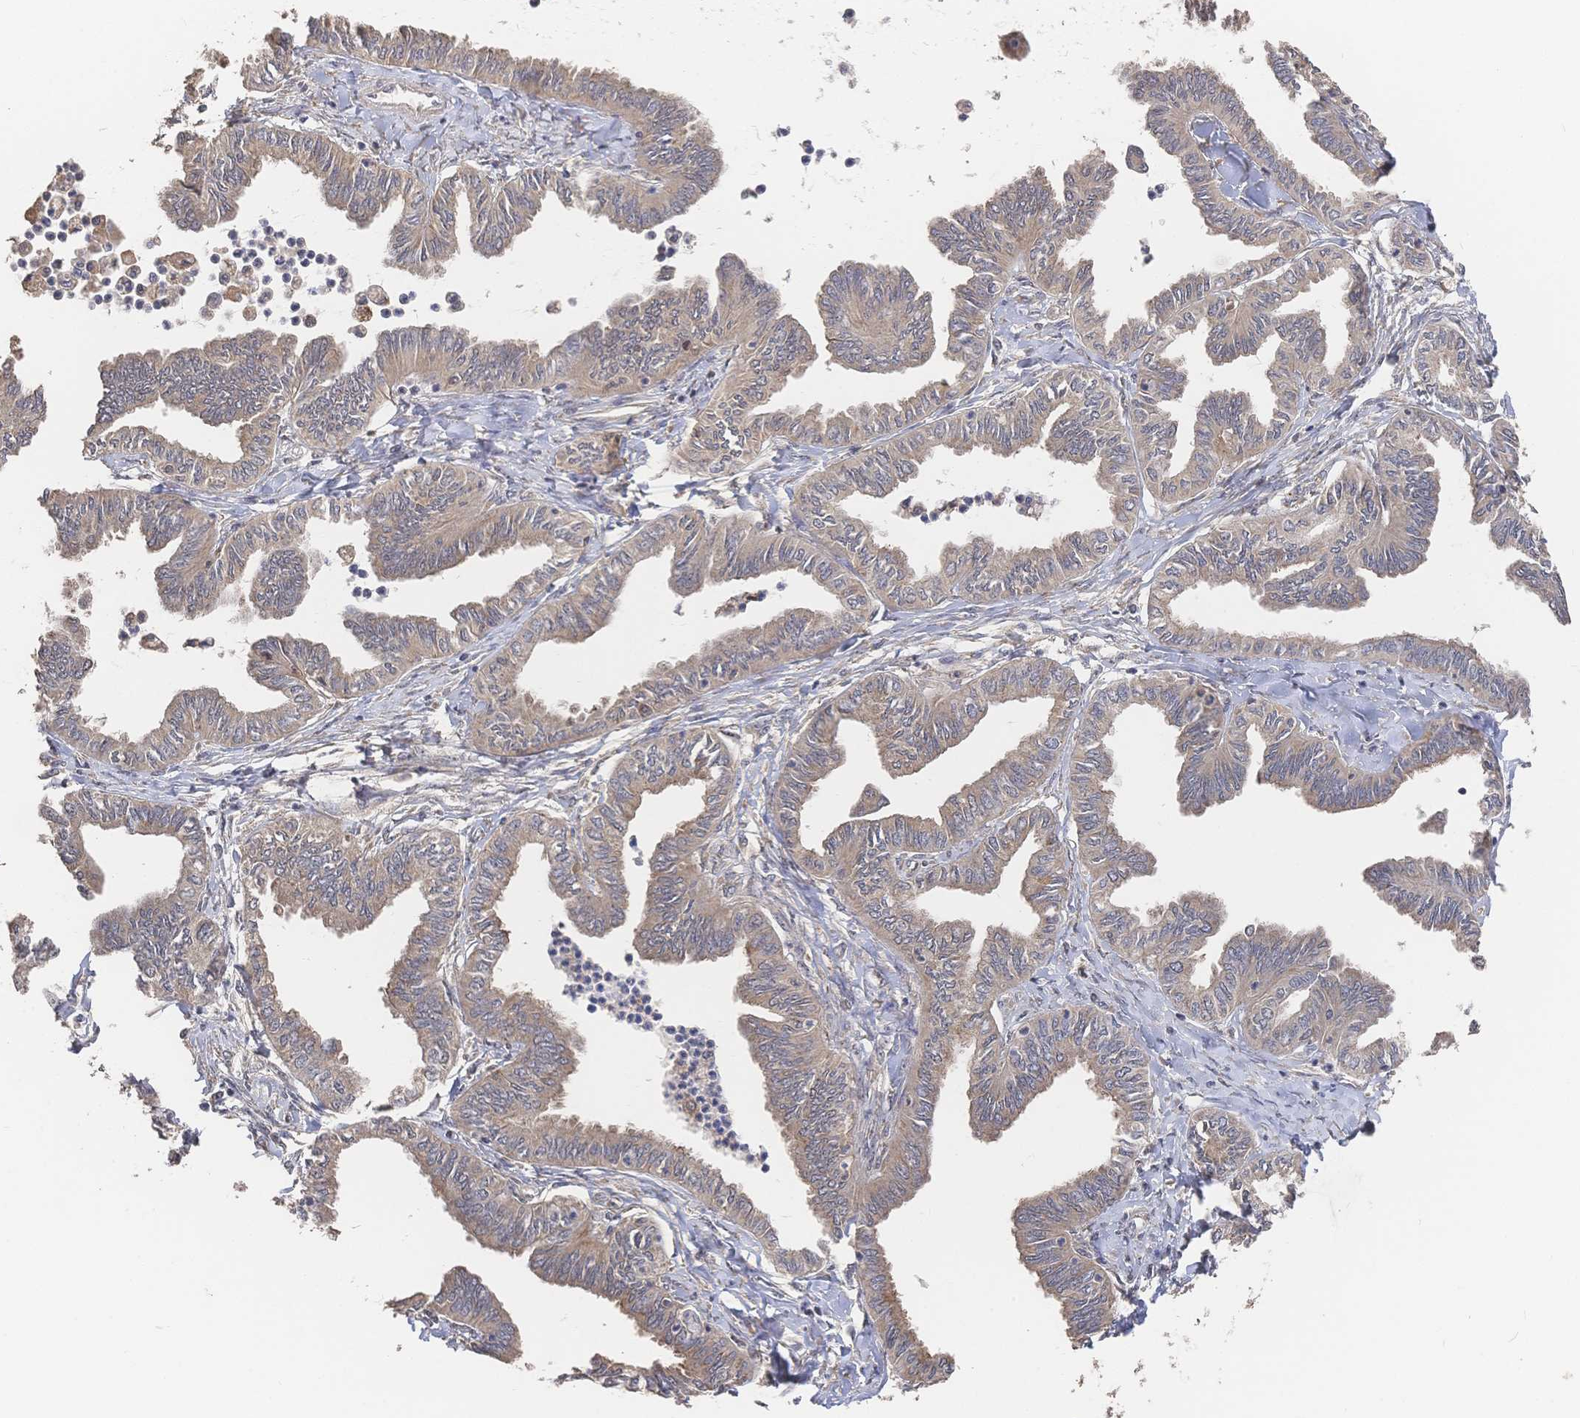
{"staining": {"intensity": "weak", "quantity": ">75%", "location": "cytoplasmic/membranous"}, "tissue": "ovarian cancer", "cell_type": "Tumor cells", "image_type": "cancer", "snomed": [{"axis": "morphology", "description": "Carcinoma, endometroid"}, {"axis": "topography", "description": "Ovary"}], "caption": "Protein analysis of ovarian cancer (endometroid carcinoma) tissue exhibits weak cytoplasmic/membranous positivity in about >75% of tumor cells.", "gene": "DNAJA4", "patient": {"sex": "female", "age": 70}}